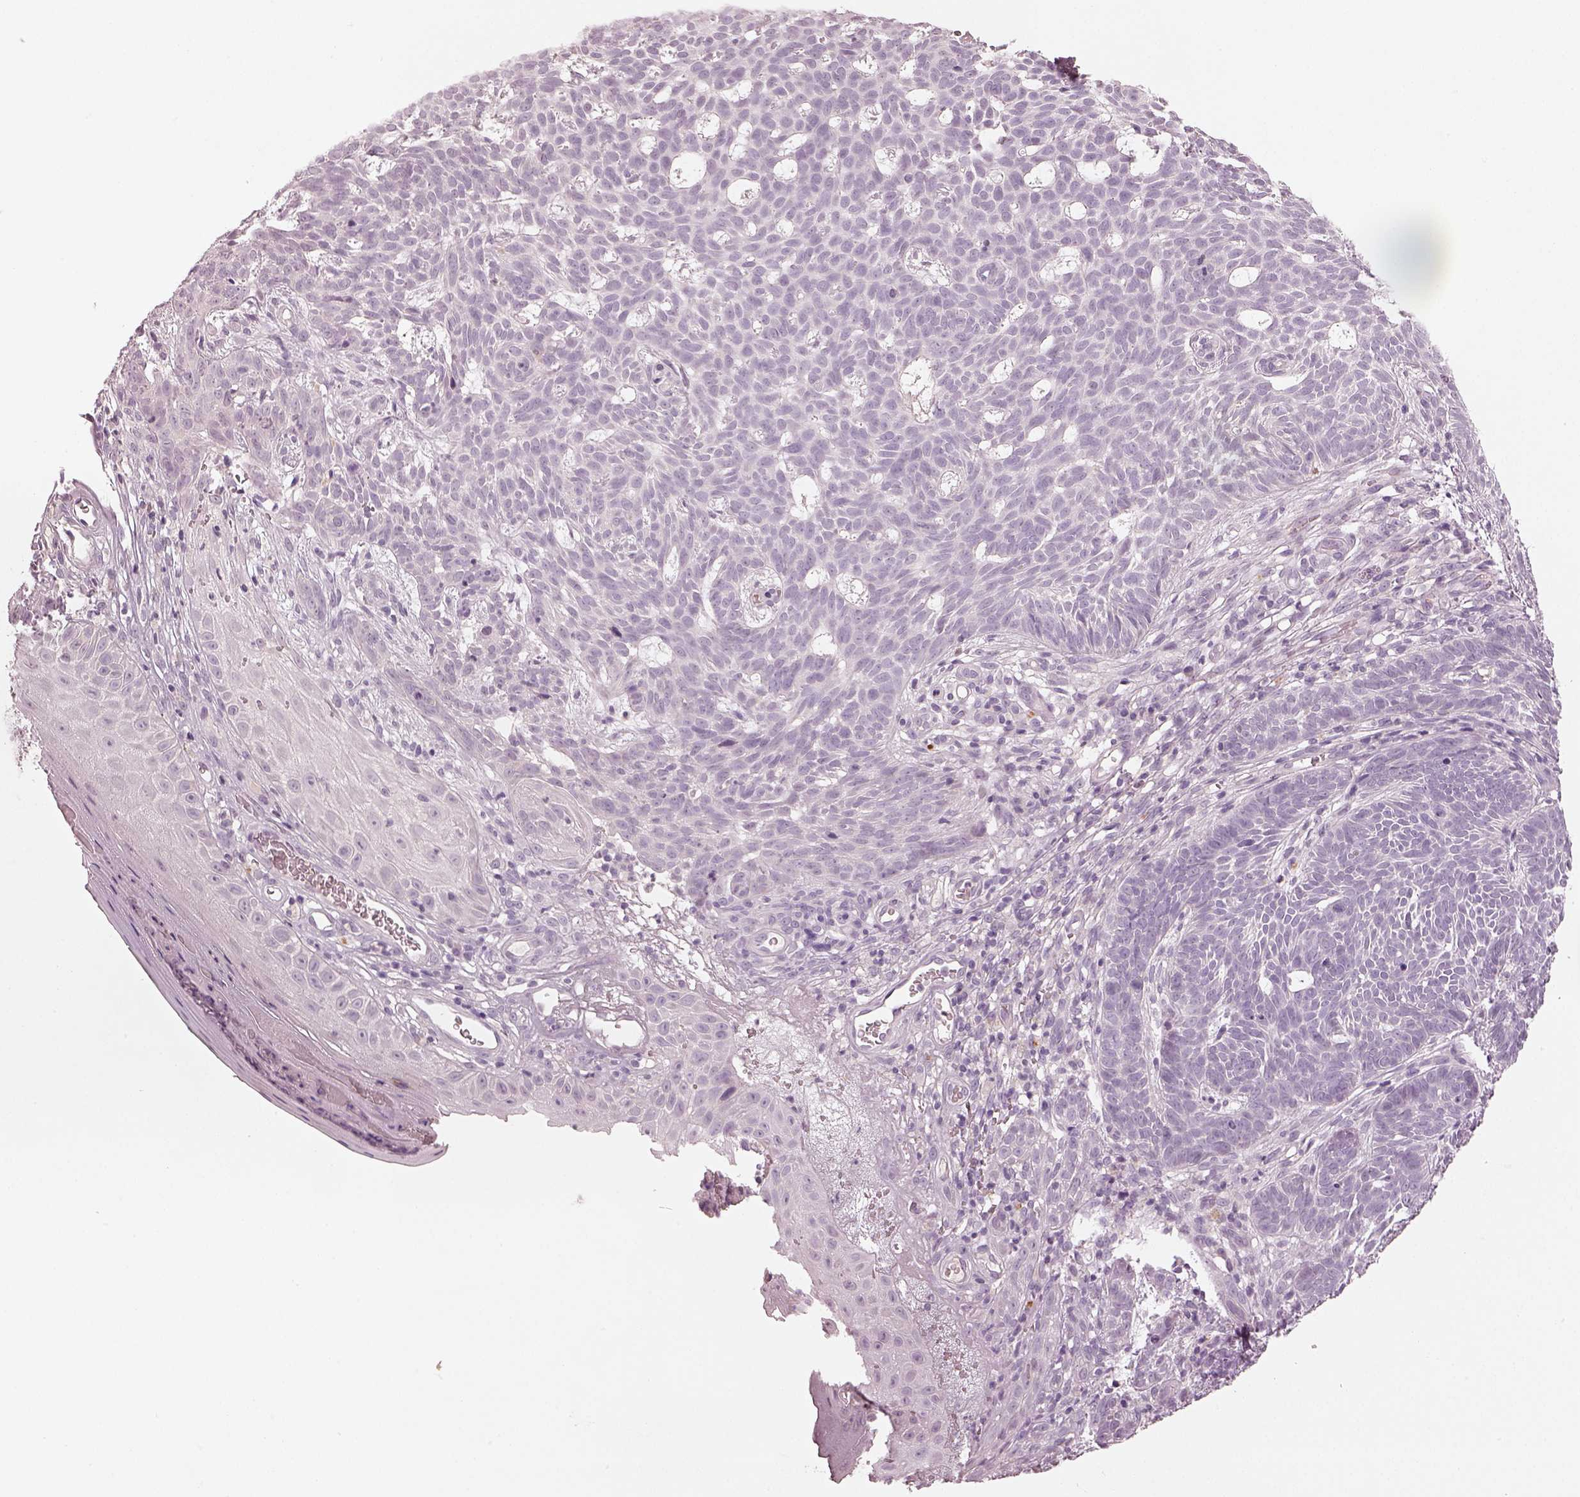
{"staining": {"intensity": "negative", "quantity": "none", "location": "none"}, "tissue": "skin cancer", "cell_type": "Tumor cells", "image_type": "cancer", "snomed": [{"axis": "morphology", "description": "Basal cell carcinoma"}, {"axis": "topography", "description": "Skin"}], "caption": "The immunohistochemistry histopathology image has no significant expression in tumor cells of skin basal cell carcinoma tissue. (DAB (3,3'-diaminobenzidine) IHC with hematoxylin counter stain).", "gene": "SPATA6L", "patient": {"sex": "male", "age": 59}}